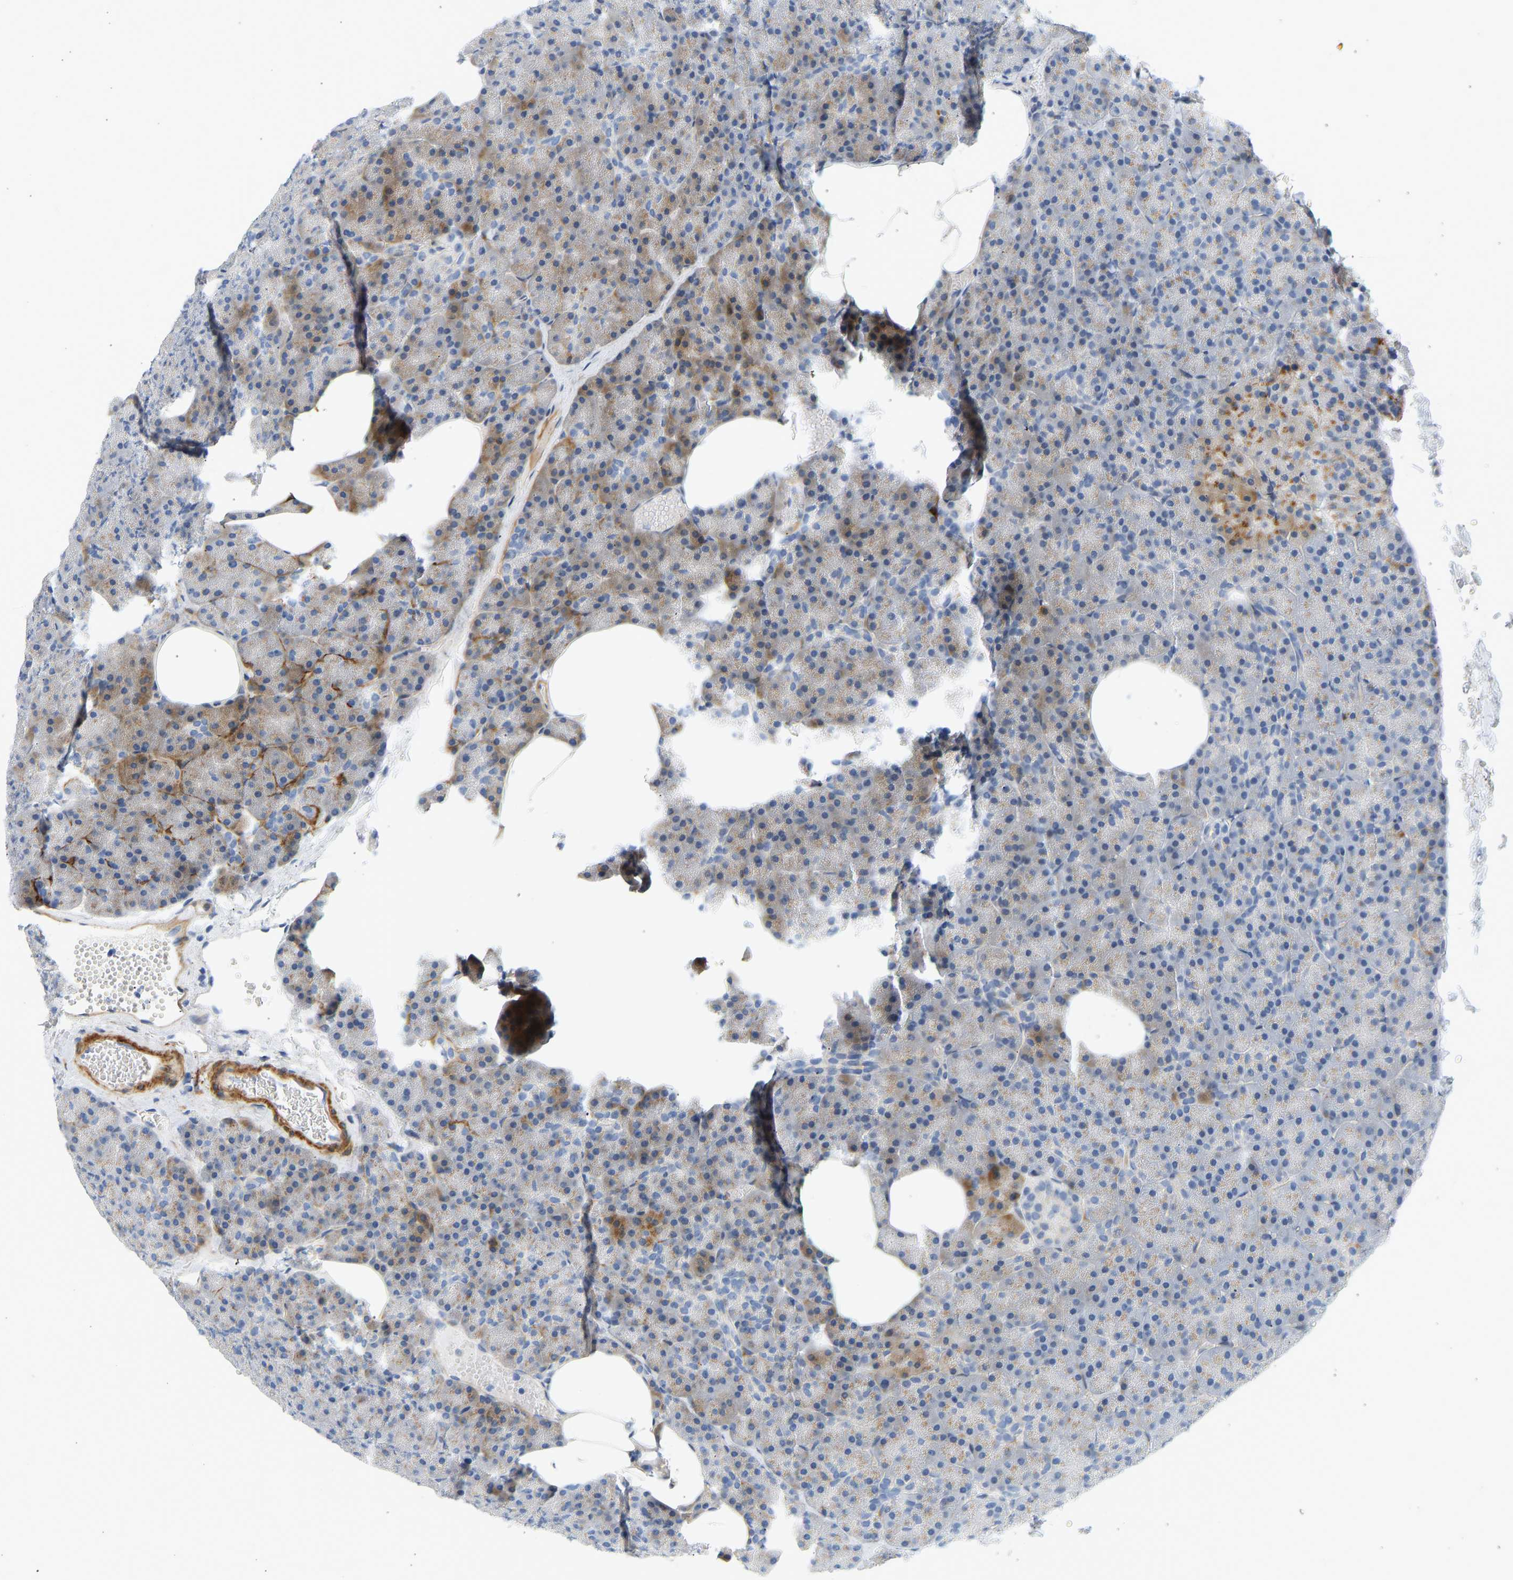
{"staining": {"intensity": "moderate", "quantity": "25%-75%", "location": "cytoplasmic/membranous"}, "tissue": "pancreas", "cell_type": "Exocrine glandular cells", "image_type": "normal", "snomed": [{"axis": "morphology", "description": "Normal tissue, NOS"}, {"axis": "morphology", "description": "Carcinoid, malignant, NOS"}, {"axis": "topography", "description": "Pancreas"}], "caption": "Protein staining by IHC demonstrates moderate cytoplasmic/membranous positivity in approximately 25%-75% of exocrine glandular cells in normal pancreas. The staining is performed using DAB (3,3'-diaminobenzidine) brown chromogen to label protein expression. The nuclei are counter-stained blue using hematoxylin.", "gene": "SLC30A7", "patient": {"sex": "female", "age": 35}}